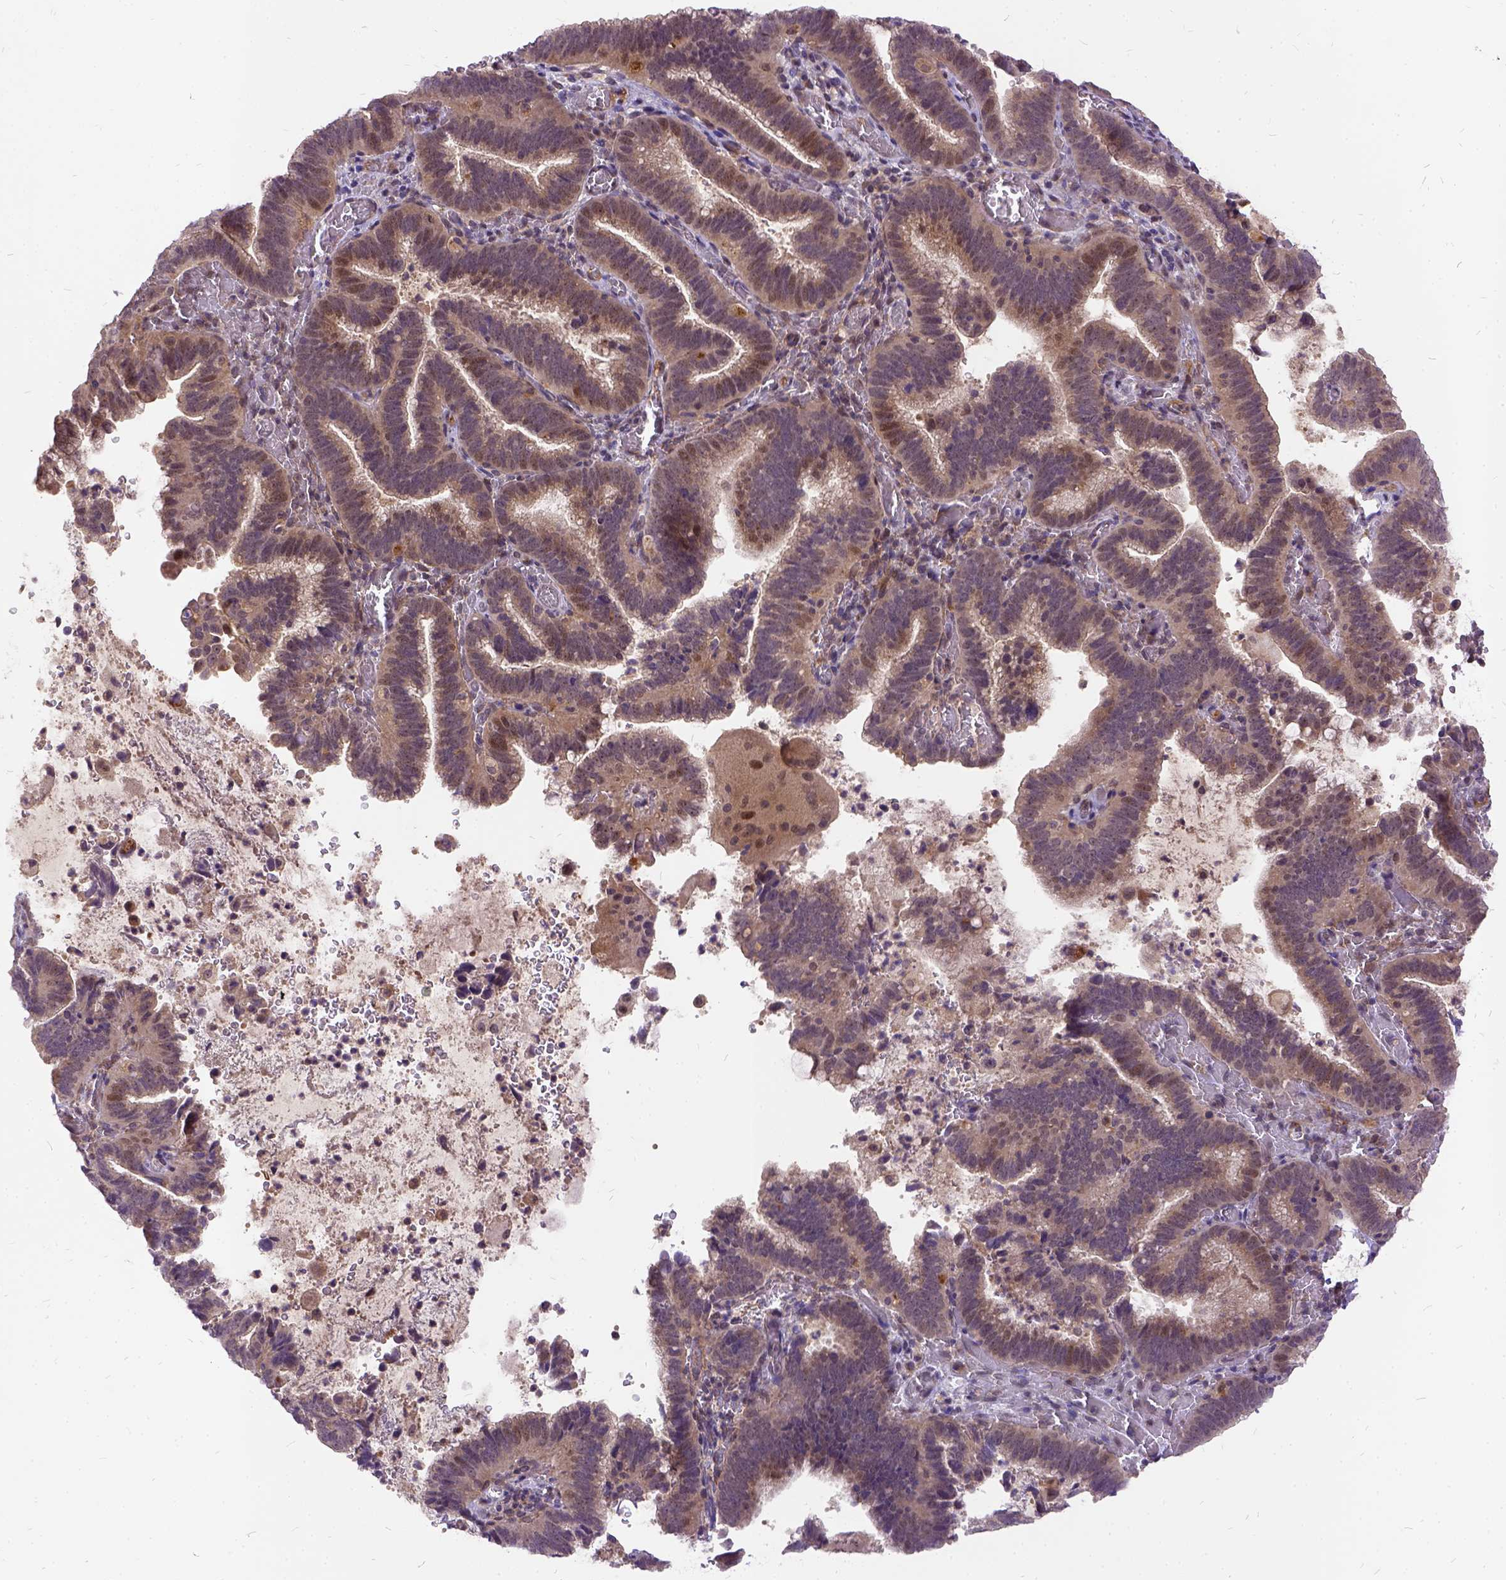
{"staining": {"intensity": "moderate", "quantity": ">75%", "location": "cytoplasmic/membranous"}, "tissue": "cervical cancer", "cell_type": "Tumor cells", "image_type": "cancer", "snomed": [{"axis": "morphology", "description": "Adenocarcinoma, NOS"}, {"axis": "topography", "description": "Cervix"}], "caption": "DAB (3,3'-diaminobenzidine) immunohistochemical staining of adenocarcinoma (cervical) shows moderate cytoplasmic/membranous protein positivity in about >75% of tumor cells. (DAB (3,3'-diaminobenzidine) IHC, brown staining for protein, blue staining for nuclei).", "gene": "ILRUN", "patient": {"sex": "female", "age": 61}}